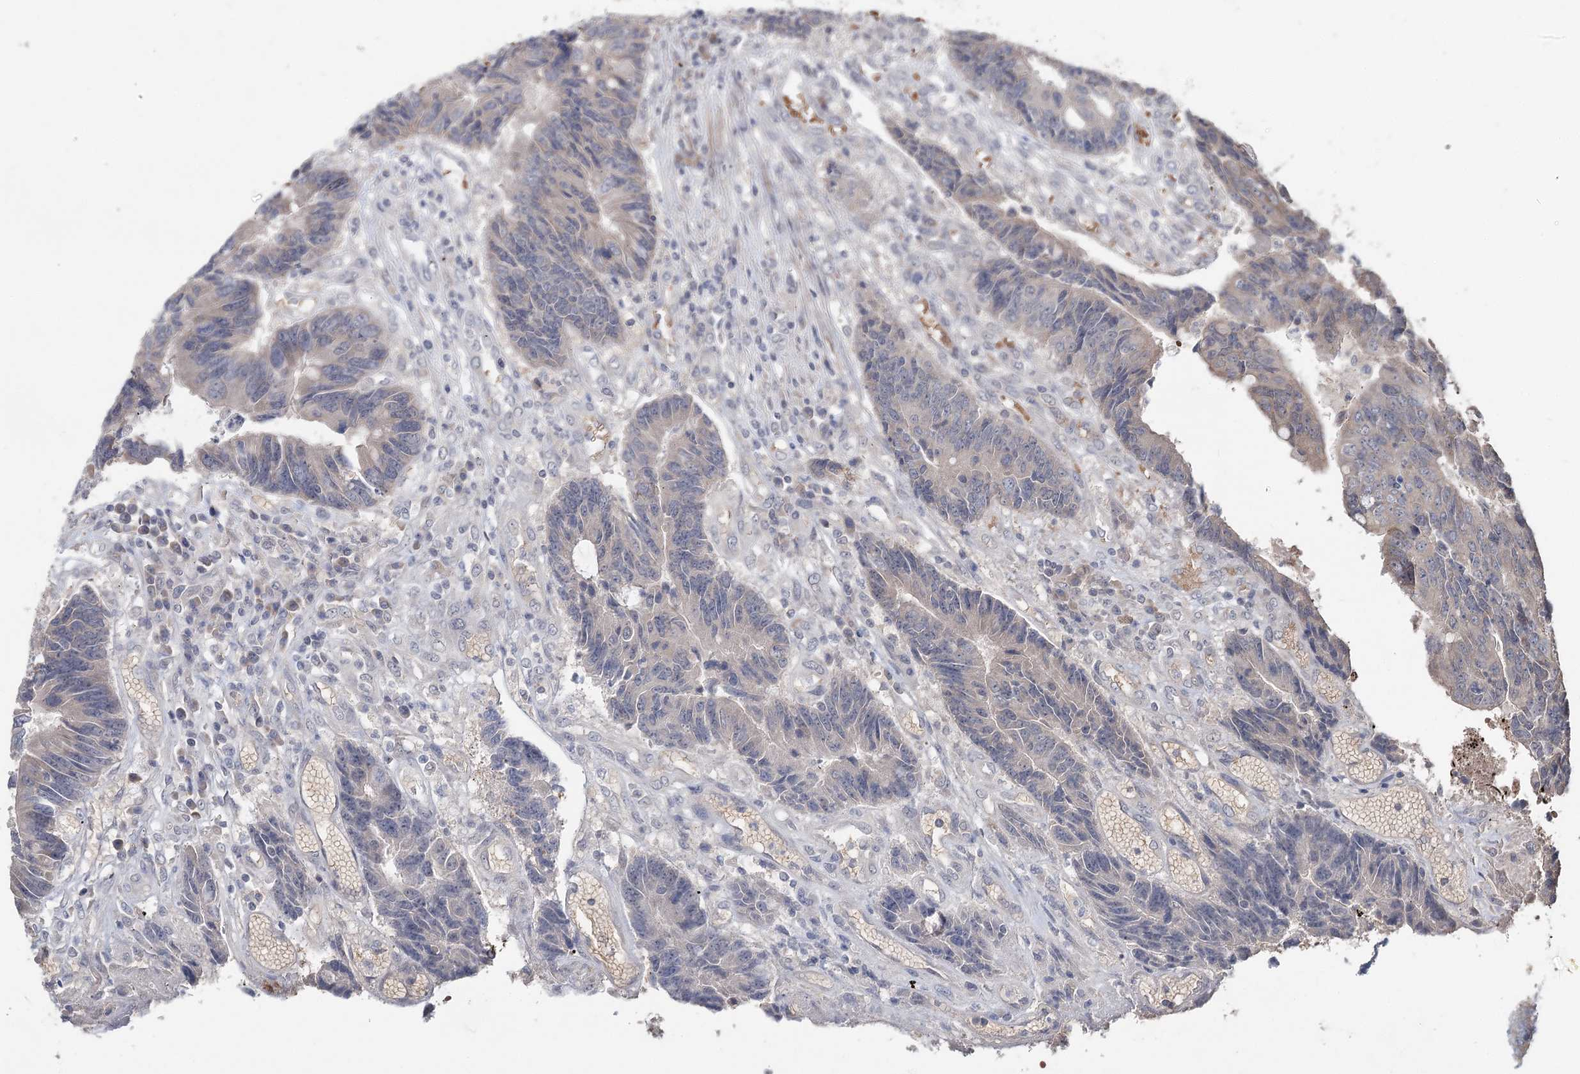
{"staining": {"intensity": "negative", "quantity": "none", "location": "none"}, "tissue": "colorectal cancer", "cell_type": "Tumor cells", "image_type": "cancer", "snomed": [{"axis": "morphology", "description": "Adenocarcinoma, NOS"}, {"axis": "topography", "description": "Rectum"}], "caption": "This is an IHC micrograph of human adenocarcinoma (colorectal). There is no positivity in tumor cells.", "gene": "FBXO7", "patient": {"sex": "male", "age": 84}}